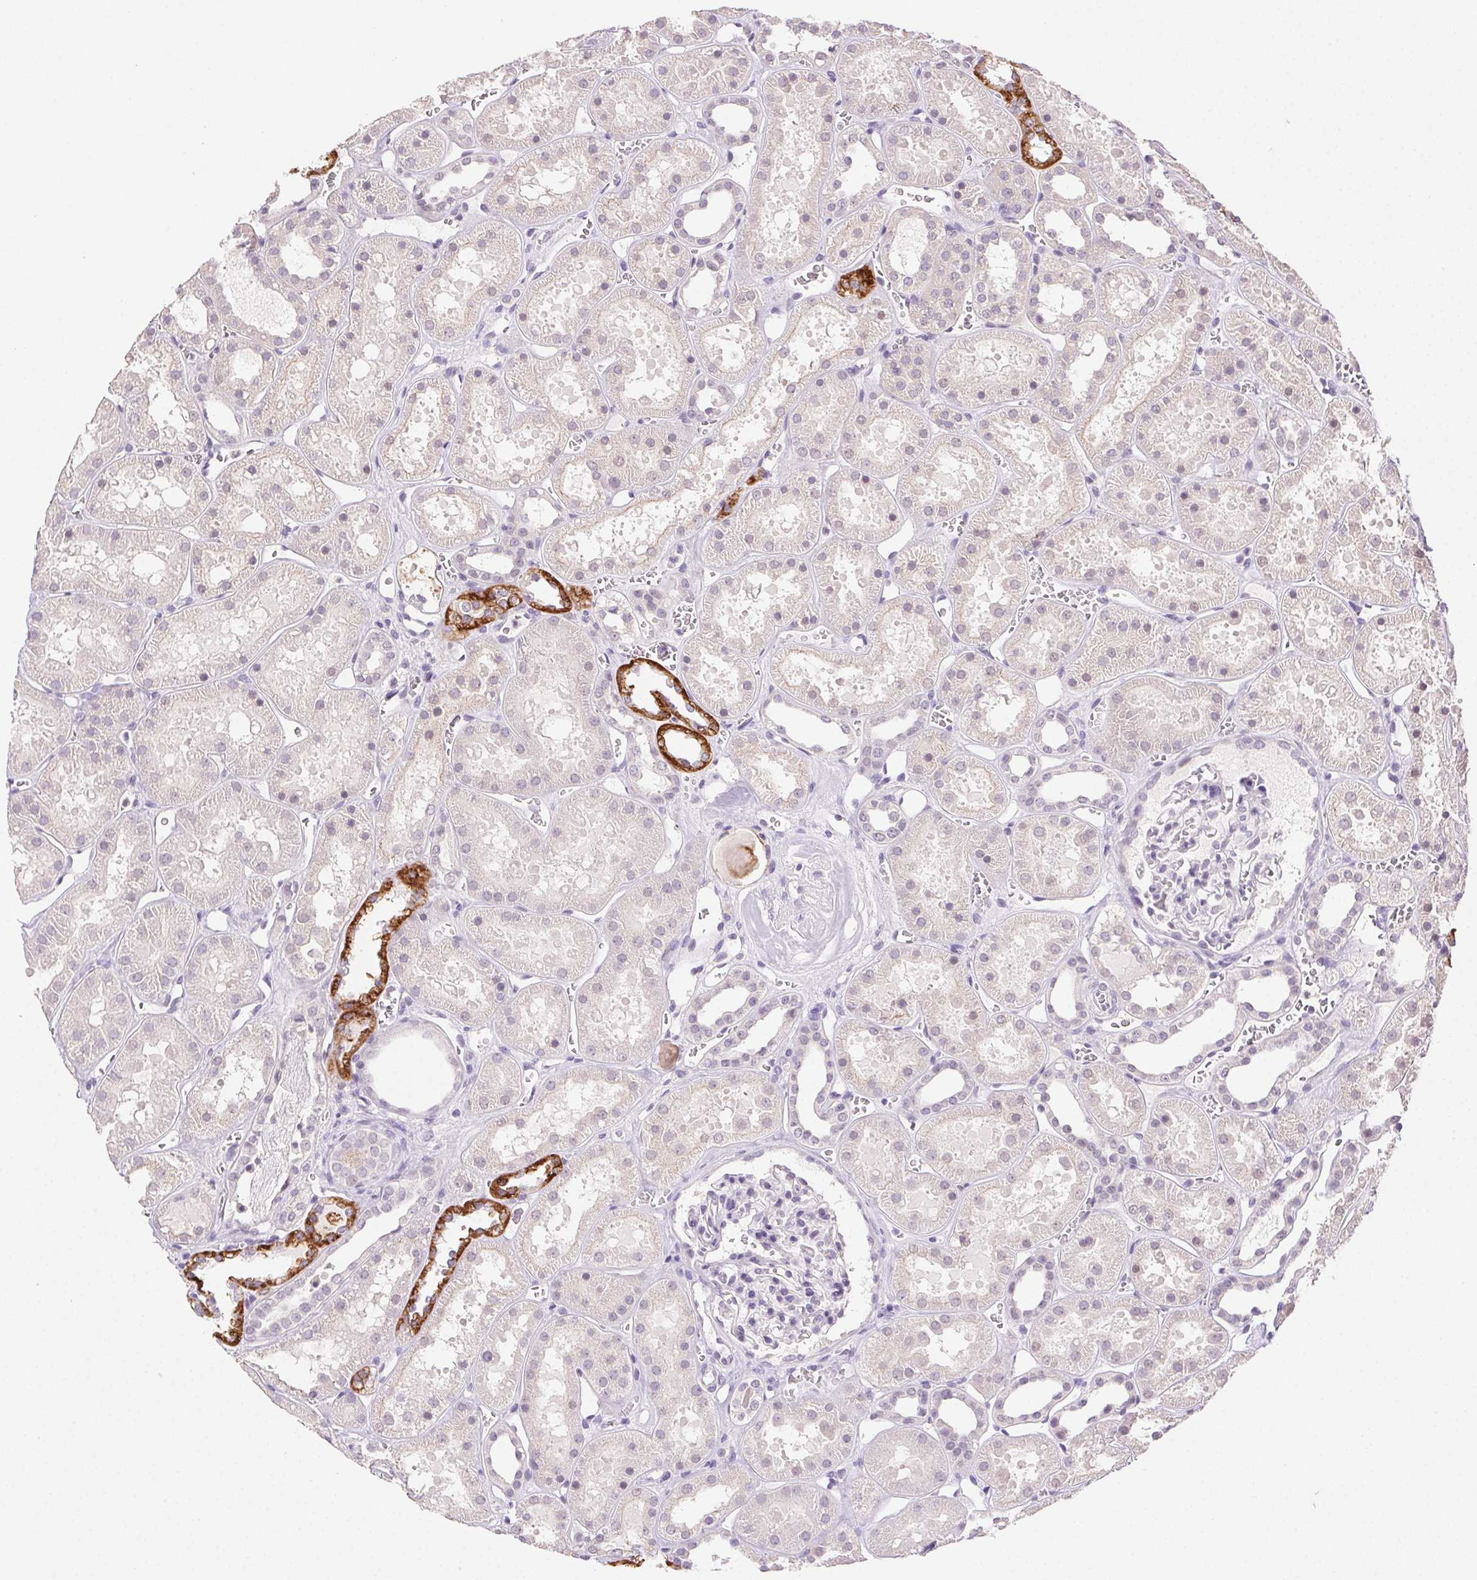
{"staining": {"intensity": "negative", "quantity": "none", "location": "none"}, "tissue": "kidney", "cell_type": "Cells in glomeruli", "image_type": "normal", "snomed": [{"axis": "morphology", "description": "Normal tissue, NOS"}, {"axis": "topography", "description": "Kidney"}], "caption": "The image demonstrates no significant positivity in cells in glomeruli of kidney.", "gene": "CLDN10", "patient": {"sex": "female", "age": 41}}